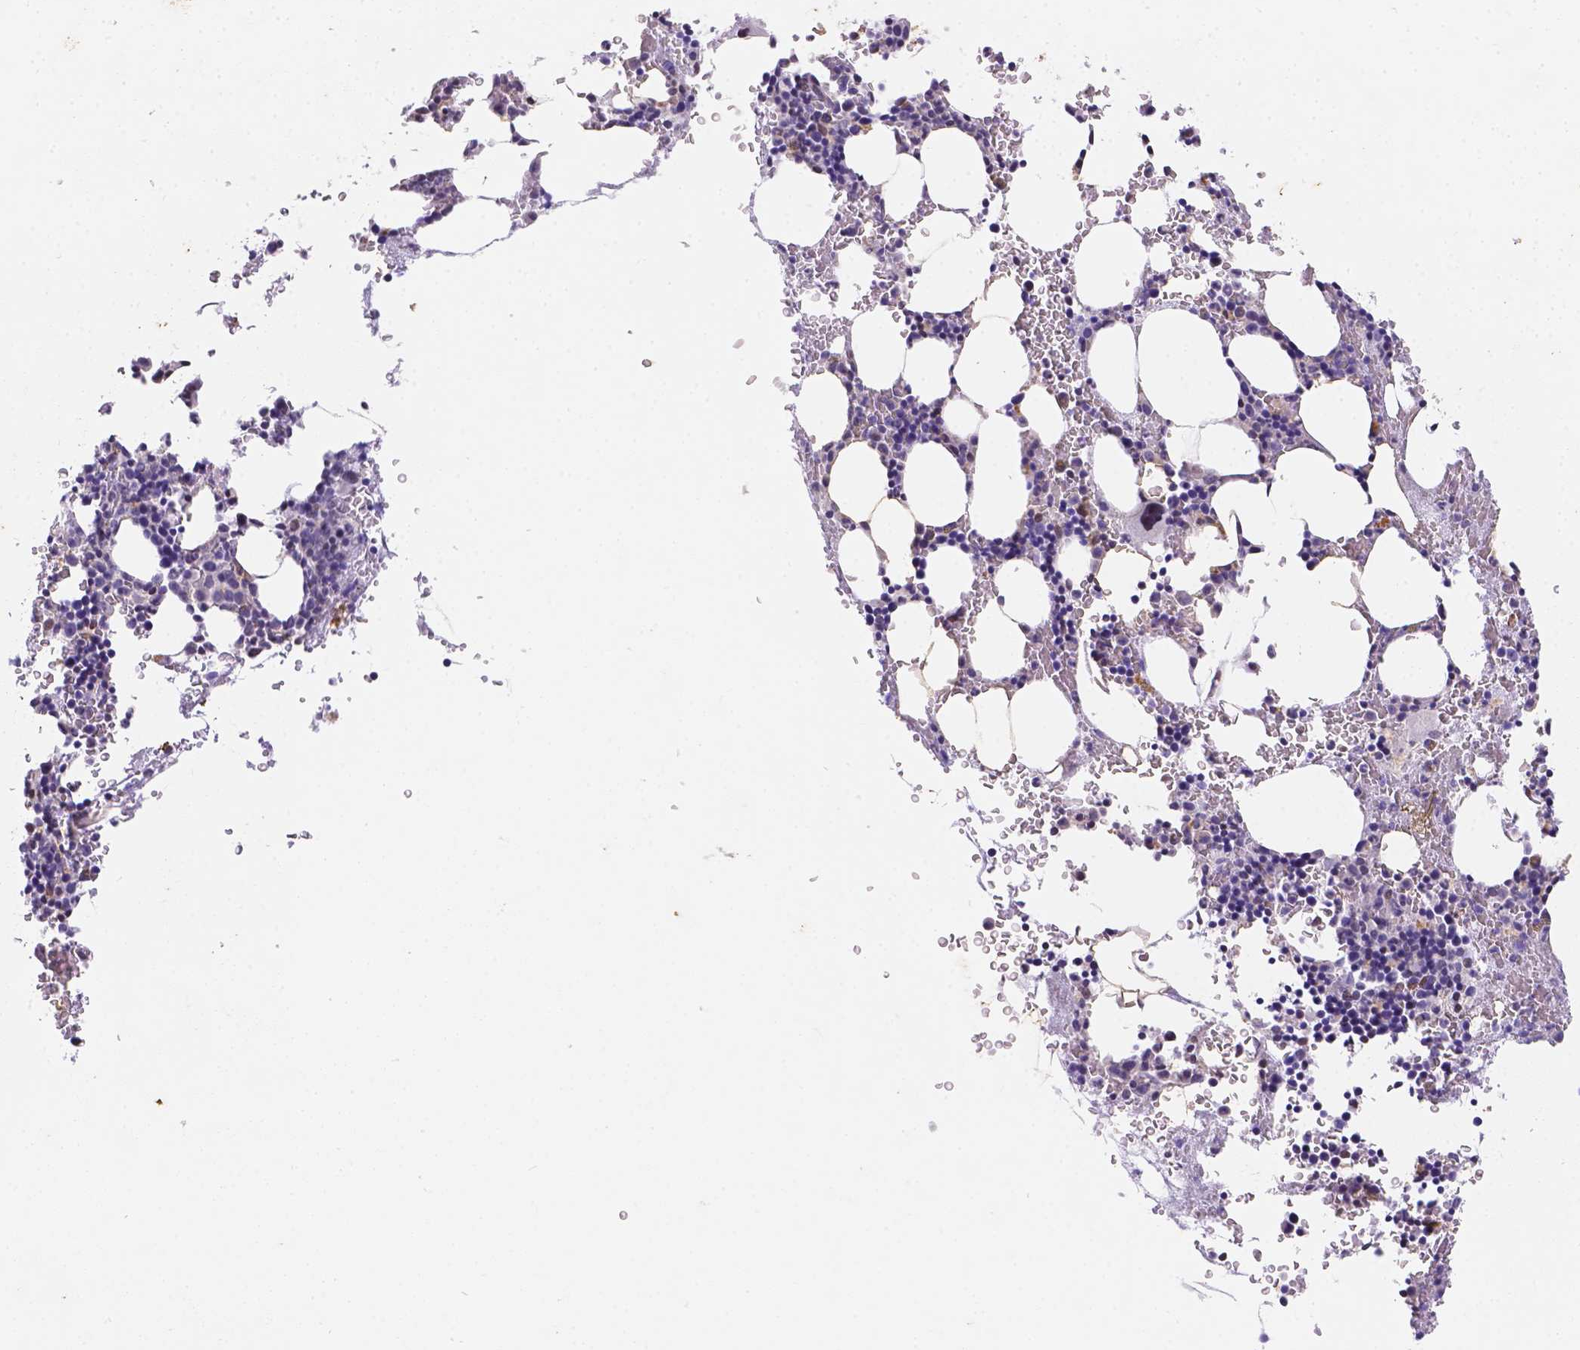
{"staining": {"intensity": "moderate", "quantity": "<25%", "location": "cytoplasmic/membranous"}, "tissue": "bone marrow", "cell_type": "Hematopoietic cells", "image_type": "normal", "snomed": [{"axis": "morphology", "description": "Normal tissue, NOS"}, {"axis": "topography", "description": "Bone marrow"}], "caption": "Brown immunohistochemical staining in normal bone marrow displays moderate cytoplasmic/membranous expression in about <25% of hematopoietic cells.", "gene": "DMWD", "patient": {"sex": "male", "age": 77}}